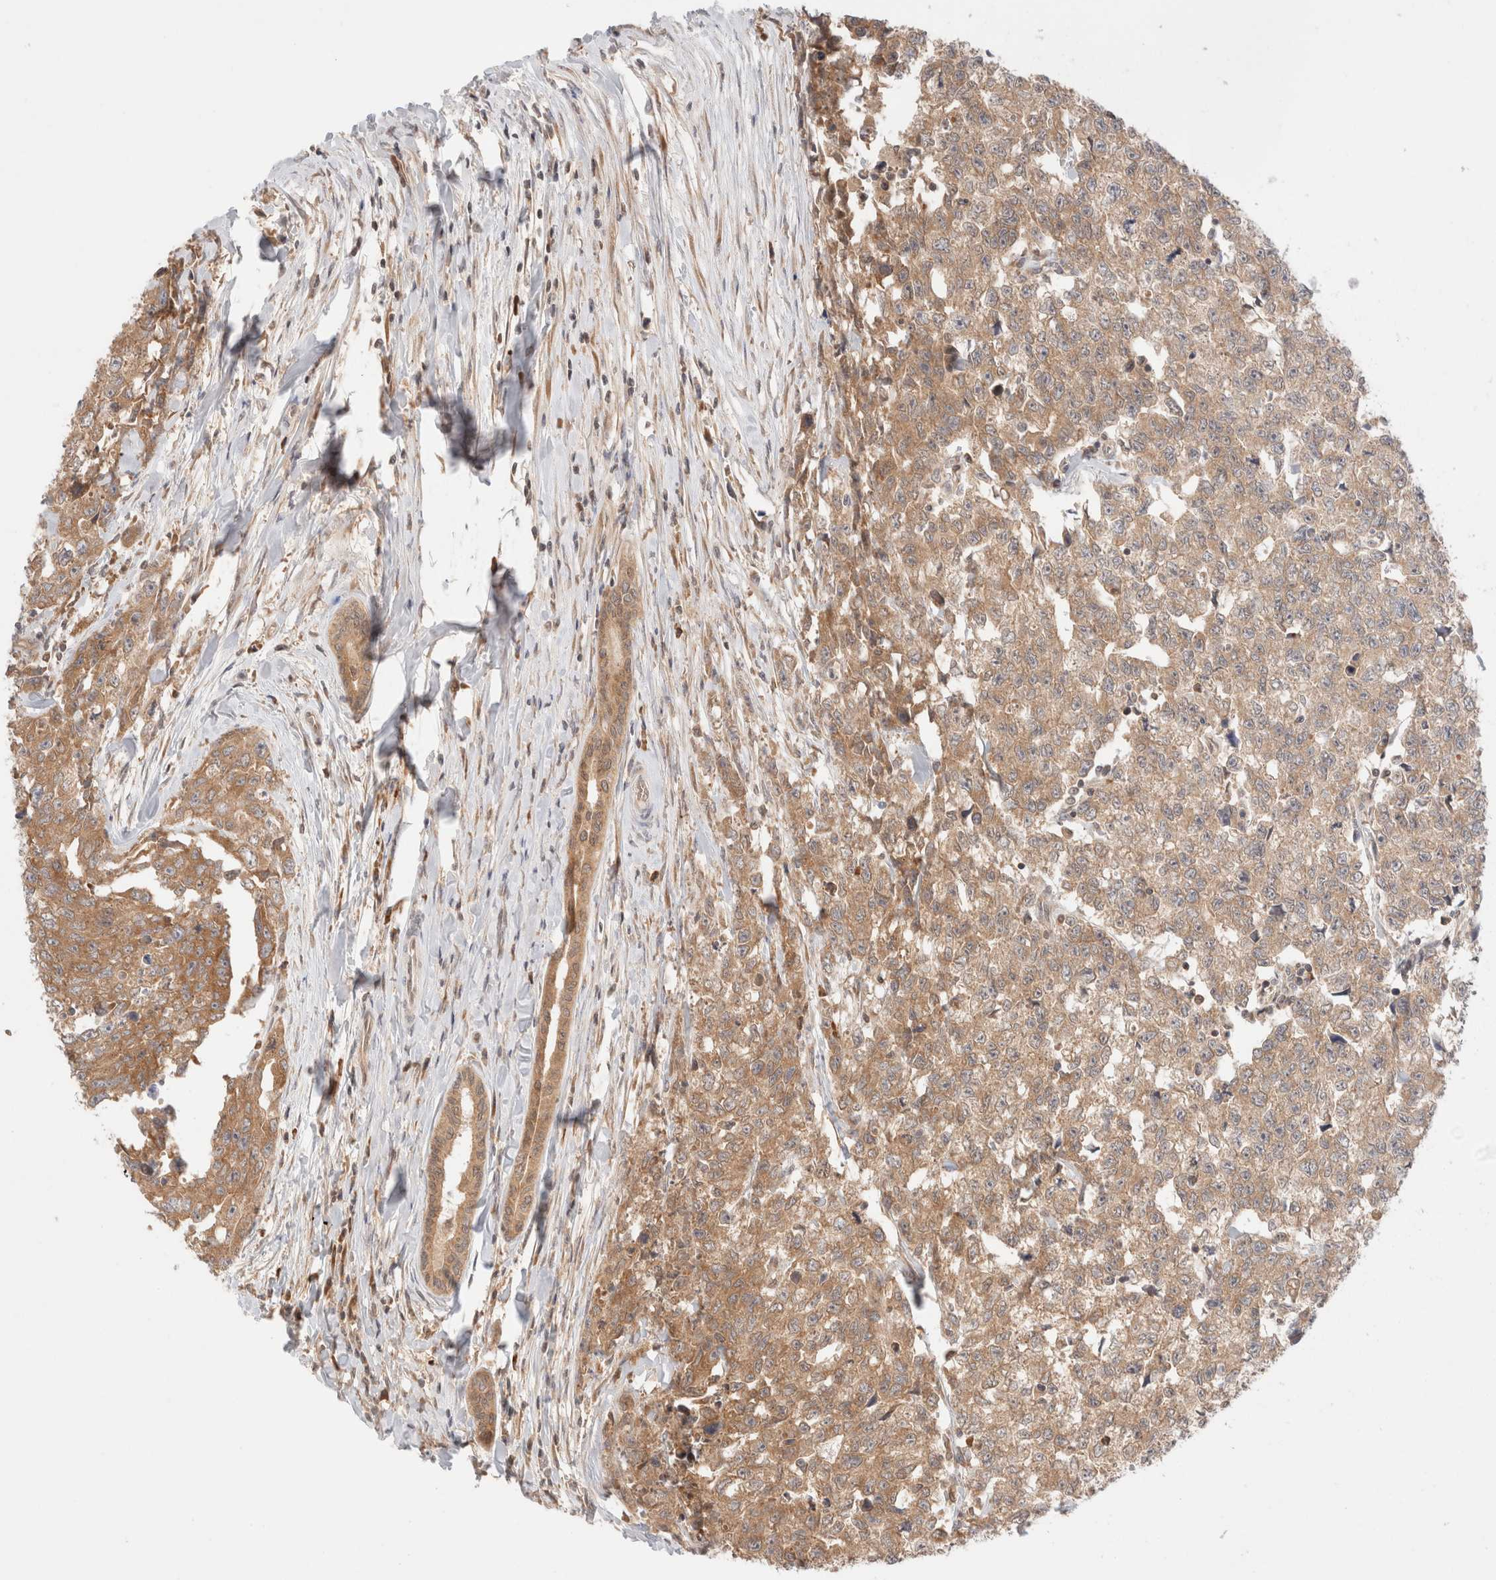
{"staining": {"intensity": "moderate", "quantity": ">75%", "location": "cytoplasmic/membranous"}, "tissue": "testis cancer", "cell_type": "Tumor cells", "image_type": "cancer", "snomed": [{"axis": "morphology", "description": "Carcinoma, Embryonal, NOS"}, {"axis": "topography", "description": "Testis"}], "caption": "Testis cancer (embryonal carcinoma) was stained to show a protein in brown. There is medium levels of moderate cytoplasmic/membranous staining in about >75% of tumor cells. Nuclei are stained in blue.", "gene": "XKR4", "patient": {"sex": "male", "age": 28}}